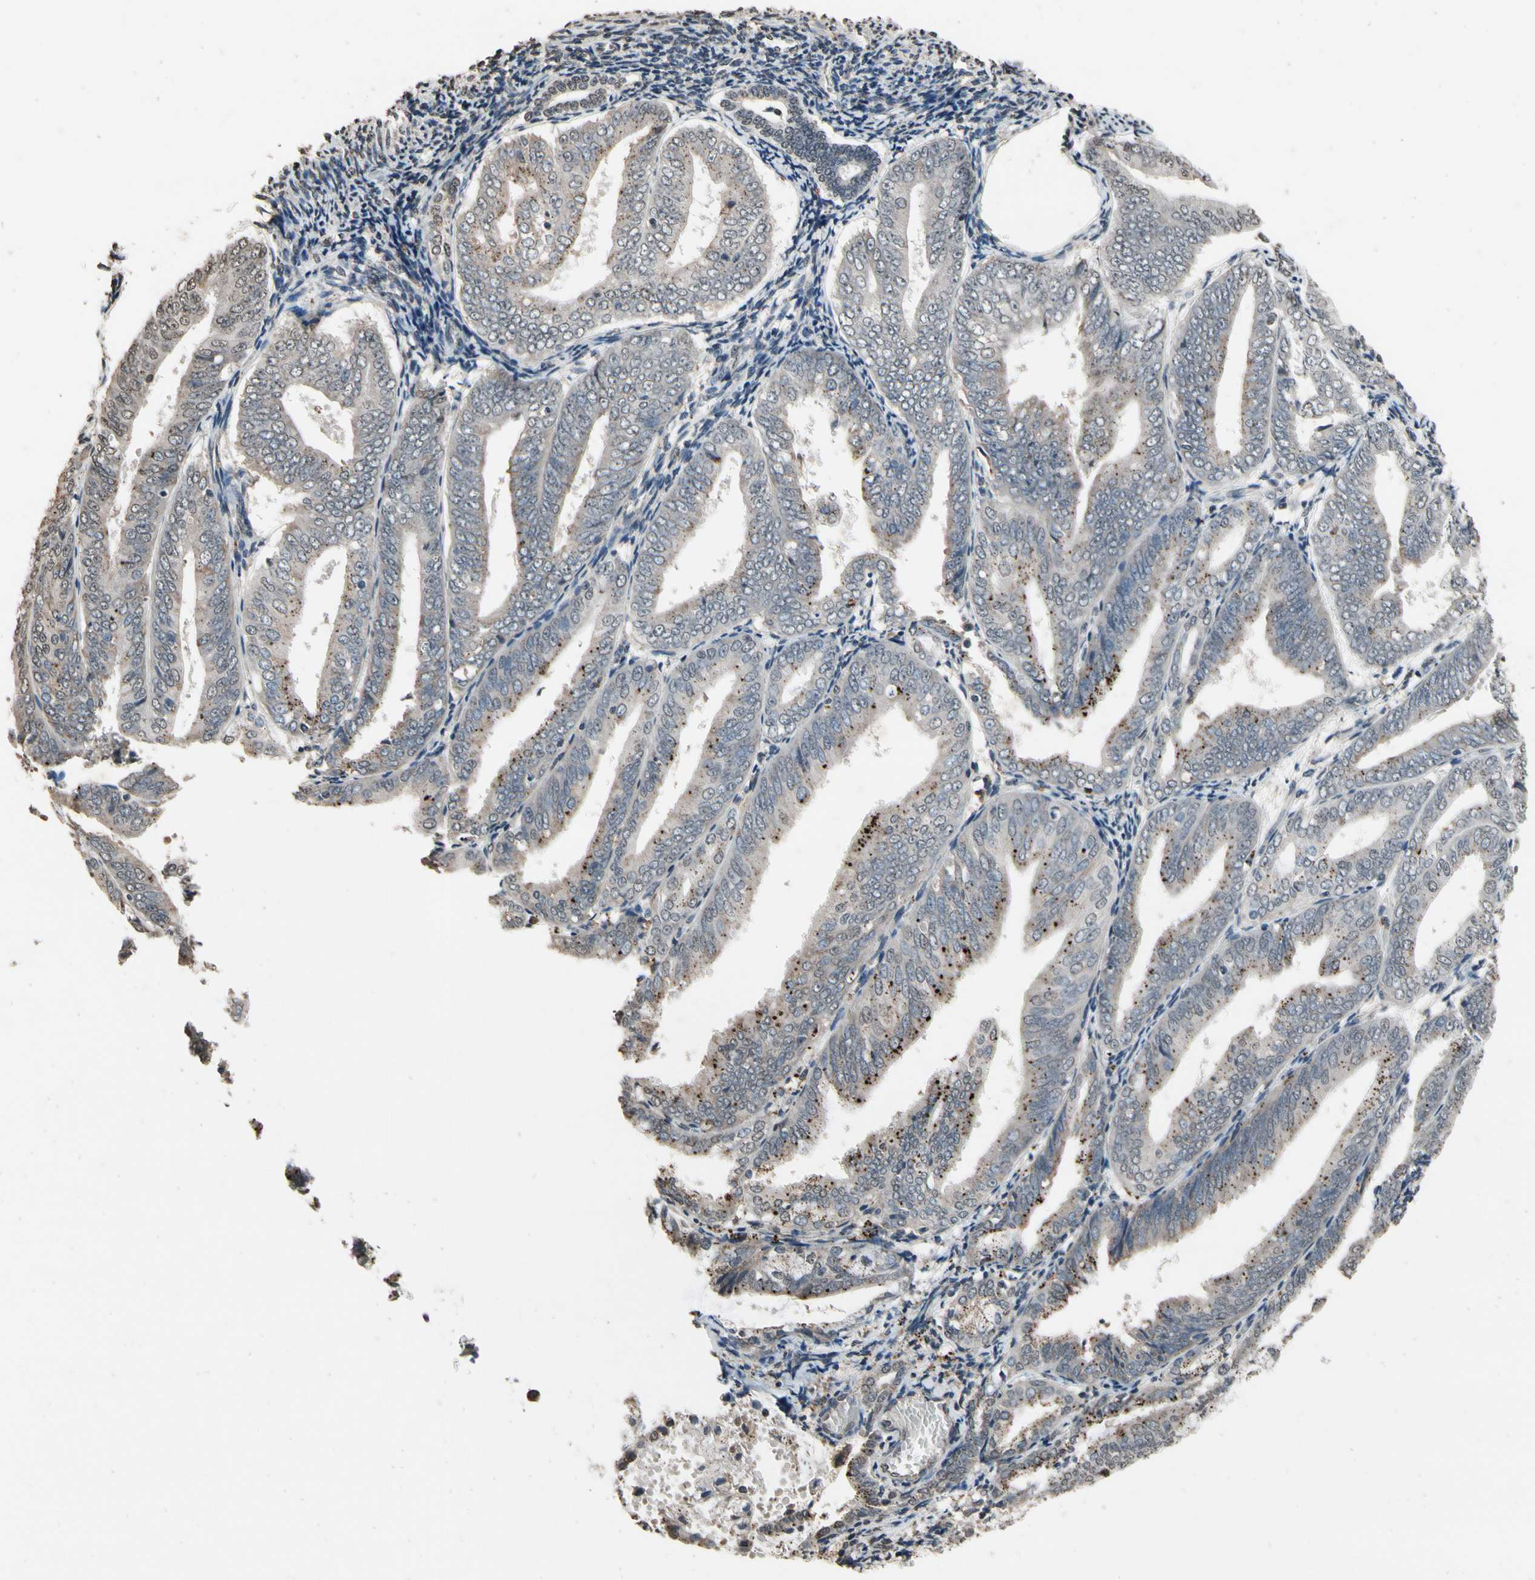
{"staining": {"intensity": "moderate", "quantity": "25%-75%", "location": "cytoplasmic/membranous"}, "tissue": "endometrial cancer", "cell_type": "Tumor cells", "image_type": "cancer", "snomed": [{"axis": "morphology", "description": "Adenocarcinoma, NOS"}, {"axis": "topography", "description": "Endometrium"}], "caption": "Immunohistochemical staining of human adenocarcinoma (endometrial) reveals moderate cytoplasmic/membranous protein staining in about 25%-75% of tumor cells.", "gene": "HIPK2", "patient": {"sex": "female", "age": 63}}